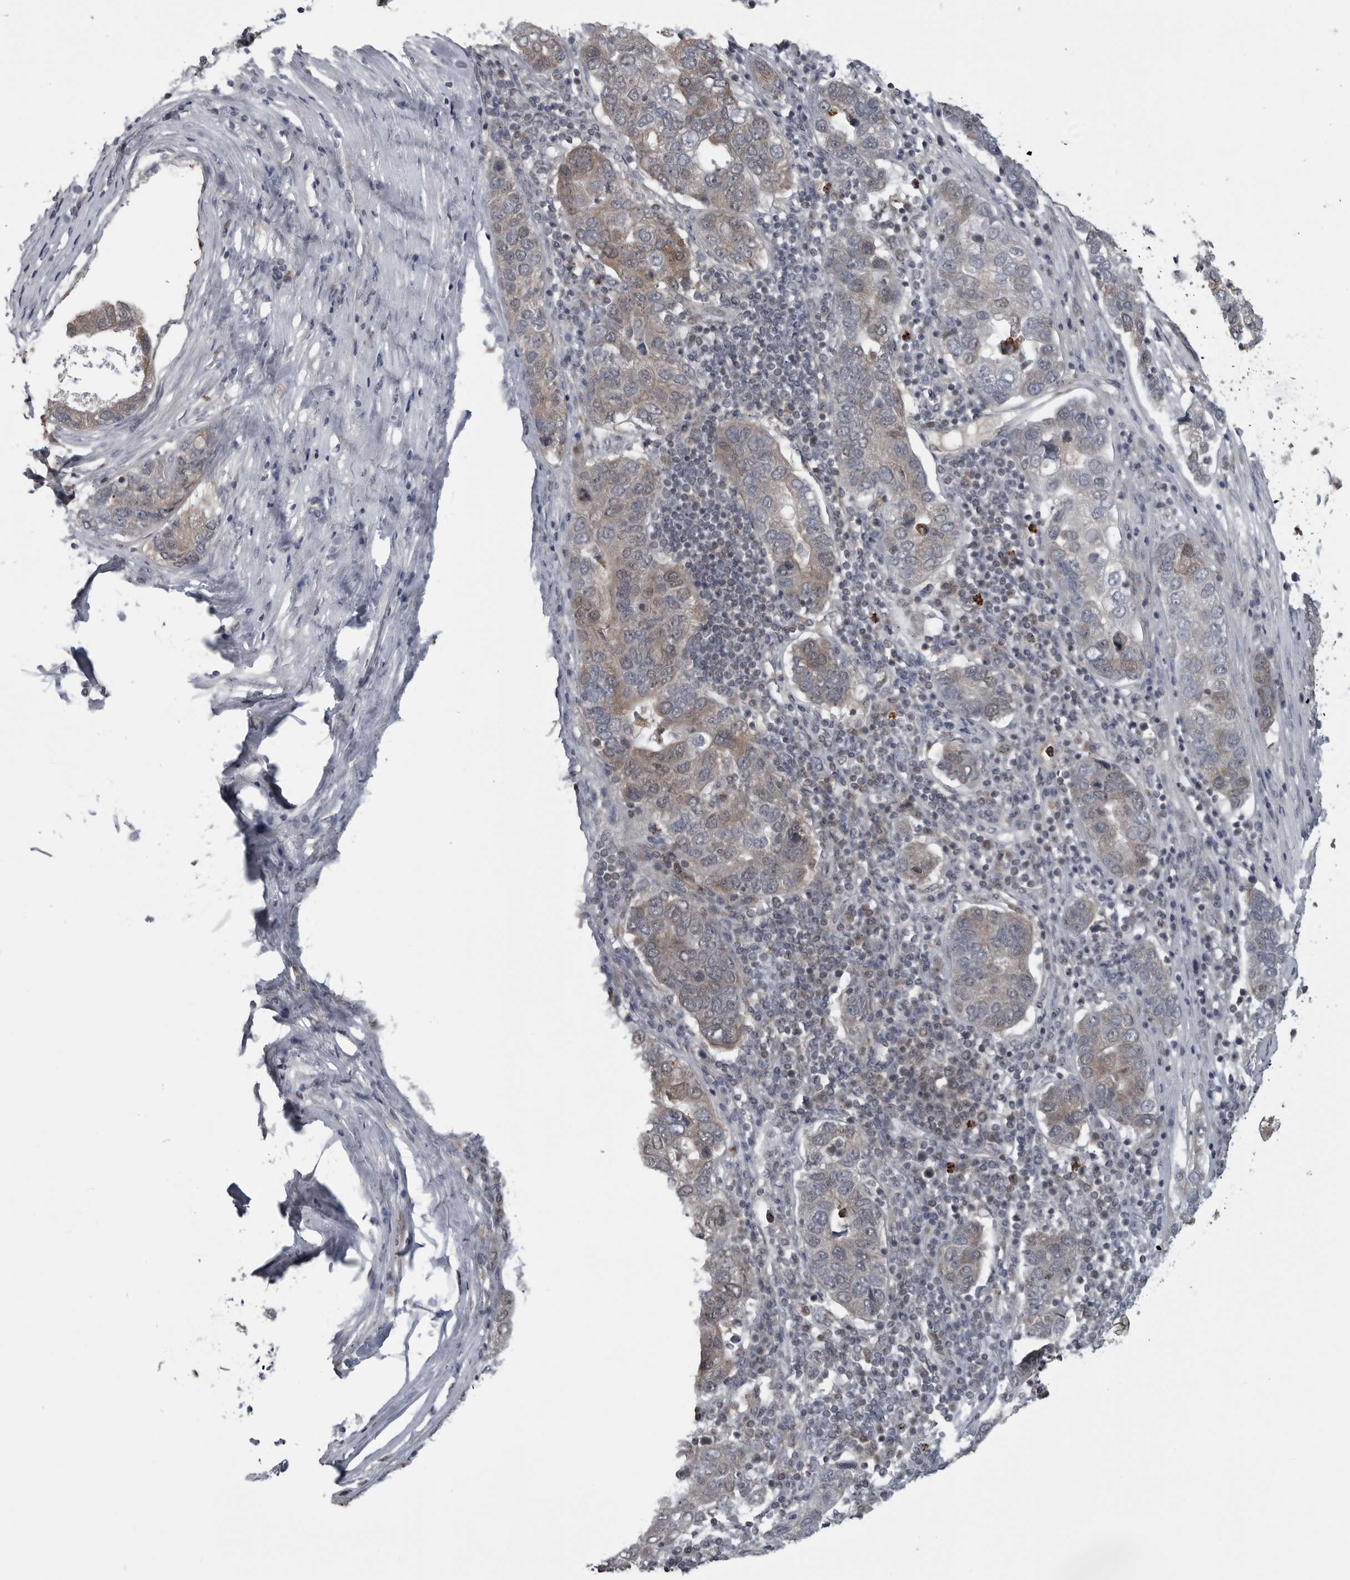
{"staining": {"intensity": "weak", "quantity": "25%-75%", "location": "cytoplasmic/membranous"}, "tissue": "pancreatic cancer", "cell_type": "Tumor cells", "image_type": "cancer", "snomed": [{"axis": "morphology", "description": "Adenocarcinoma, NOS"}, {"axis": "topography", "description": "Pancreas"}], "caption": "Weak cytoplasmic/membranous expression is identified in about 25%-75% of tumor cells in pancreatic cancer. The staining is performed using DAB brown chromogen to label protein expression. The nuclei are counter-stained blue using hematoxylin.", "gene": "FAAP100", "patient": {"sex": "female", "age": 61}}